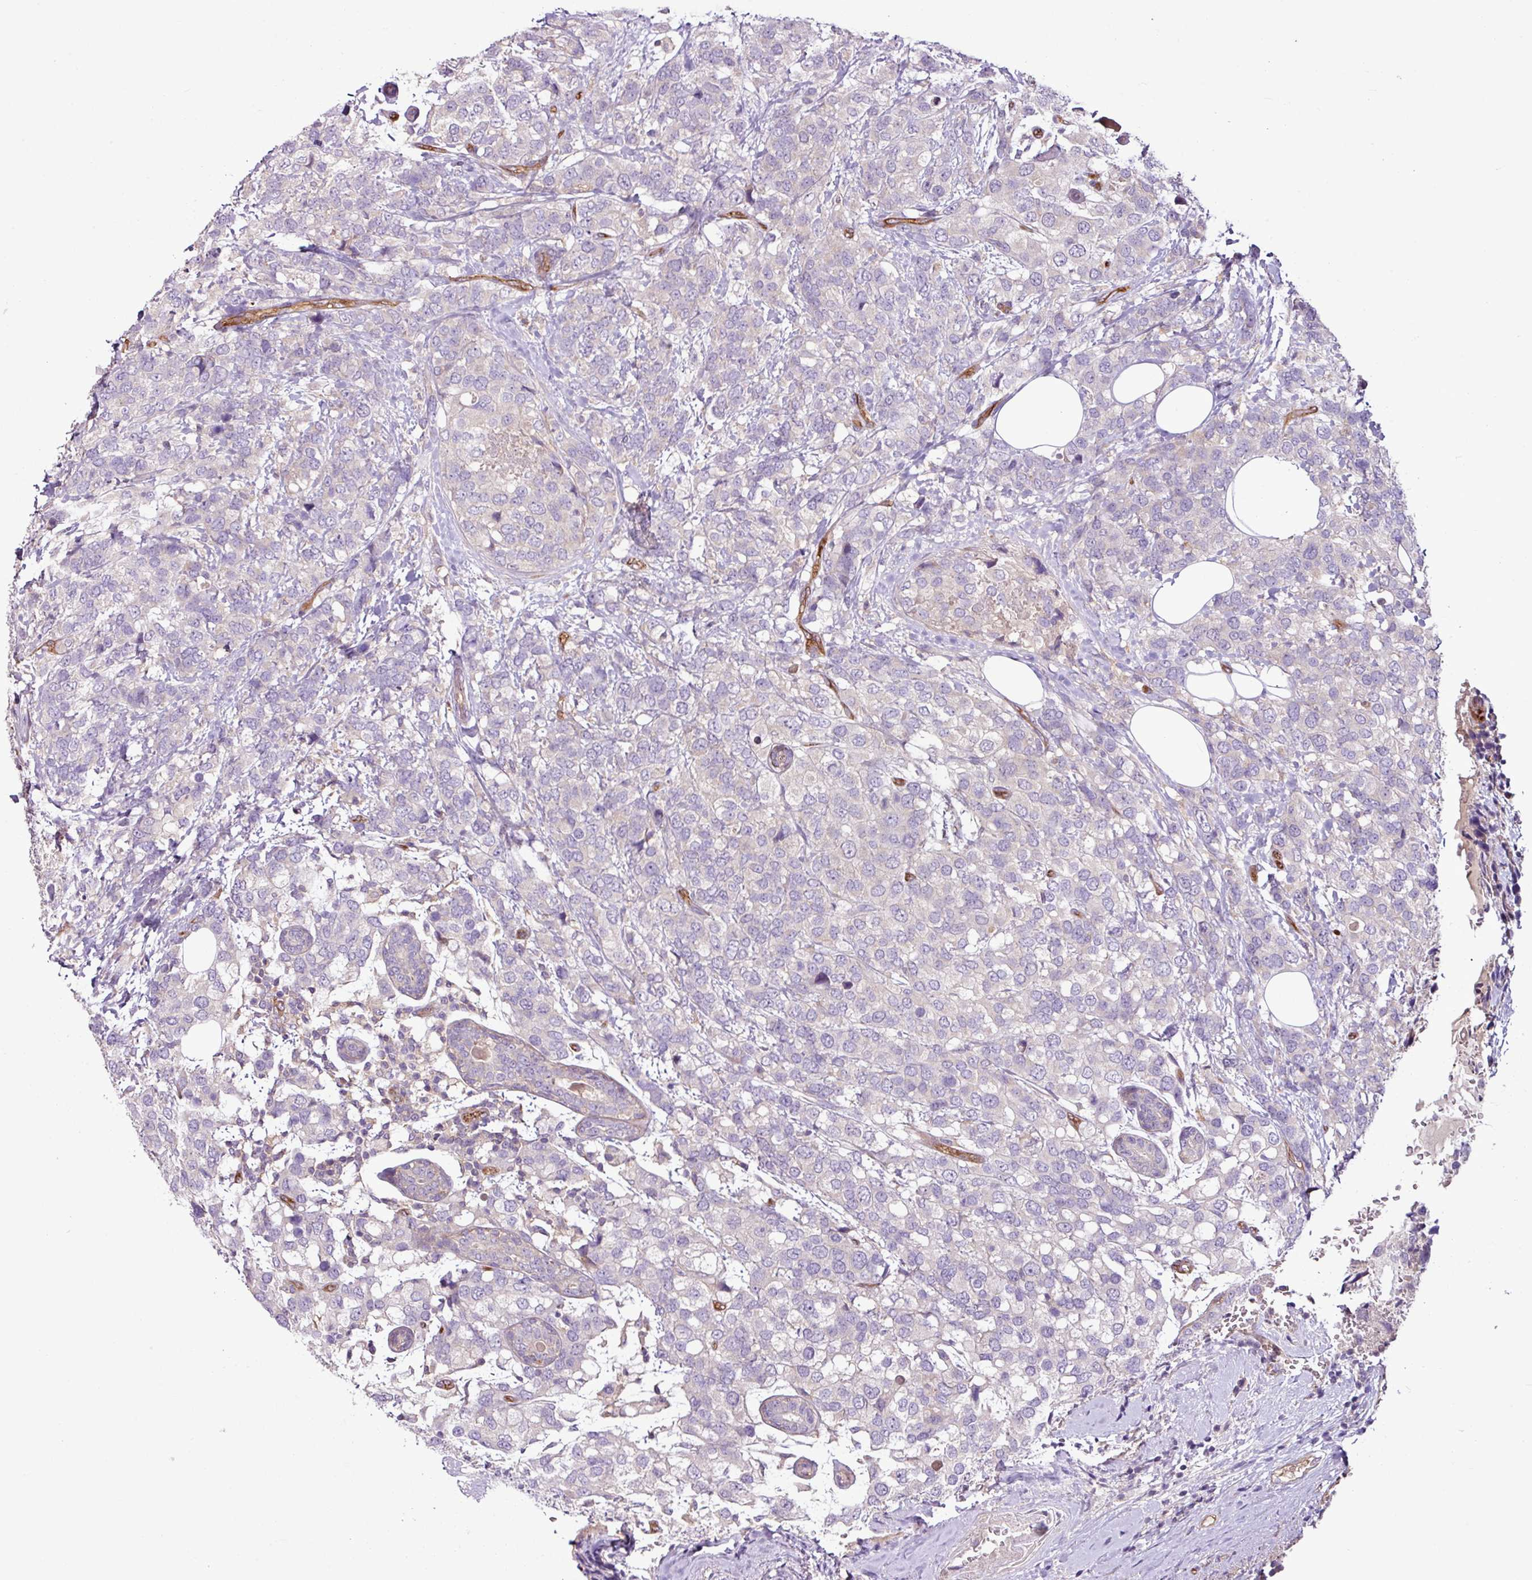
{"staining": {"intensity": "negative", "quantity": "none", "location": "none"}, "tissue": "breast cancer", "cell_type": "Tumor cells", "image_type": "cancer", "snomed": [{"axis": "morphology", "description": "Lobular carcinoma"}, {"axis": "topography", "description": "Breast"}], "caption": "Photomicrograph shows no significant protein staining in tumor cells of breast cancer (lobular carcinoma). (DAB (3,3'-diaminobenzidine) immunohistochemistry, high magnification).", "gene": "ZNF106", "patient": {"sex": "female", "age": 59}}